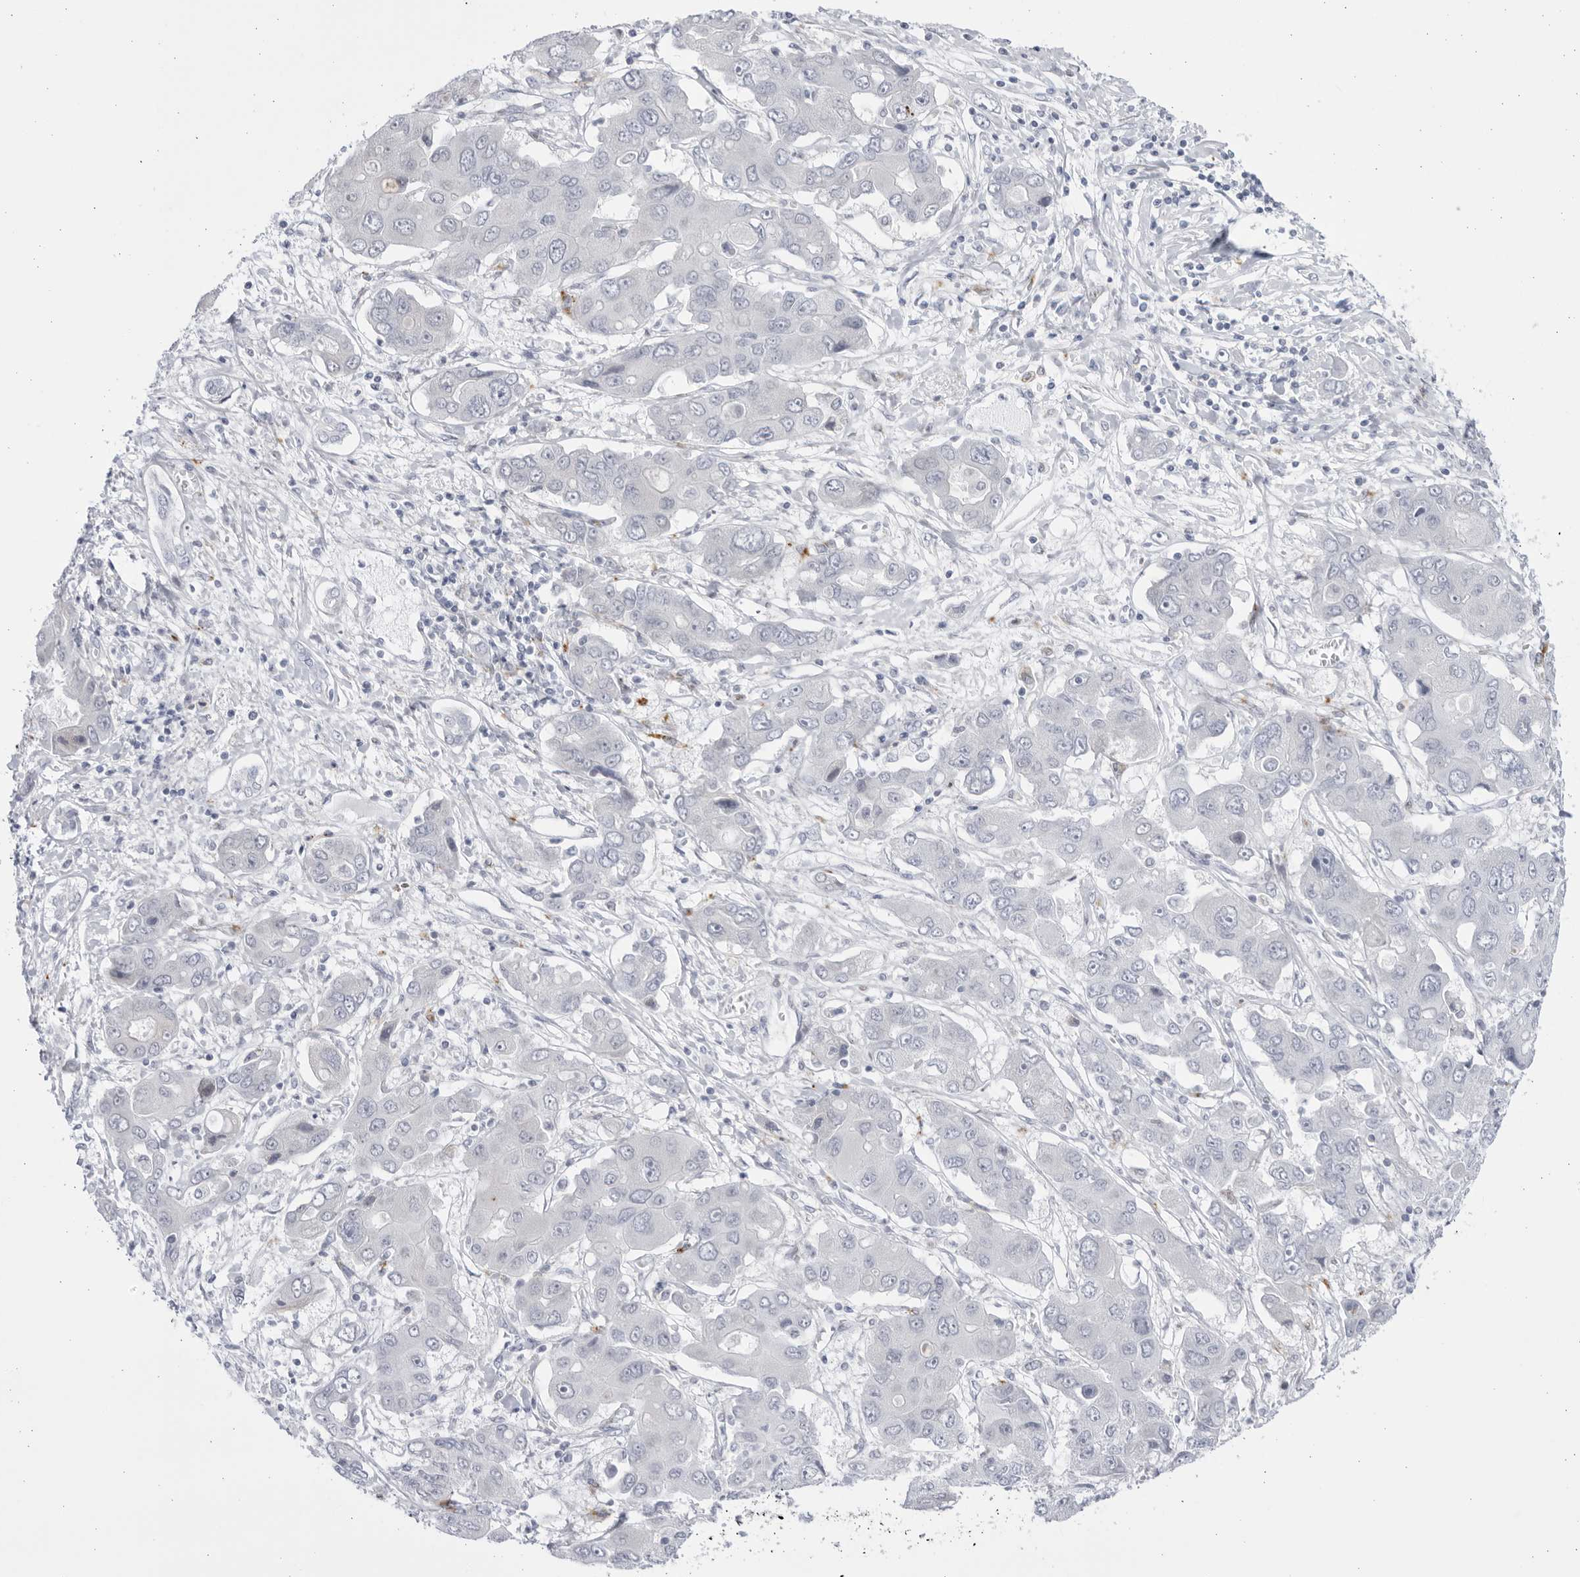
{"staining": {"intensity": "negative", "quantity": "none", "location": "none"}, "tissue": "liver cancer", "cell_type": "Tumor cells", "image_type": "cancer", "snomed": [{"axis": "morphology", "description": "Cholangiocarcinoma"}, {"axis": "topography", "description": "Liver"}], "caption": "Tumor cells are negative for brown protein staining in liver cancer (cholangiocarcinoma). (Immunohistochemistry, brightfield microscopy, high magnification).", "gene": "CCDC181", "patient": {"sex": "male", "age": 67}}